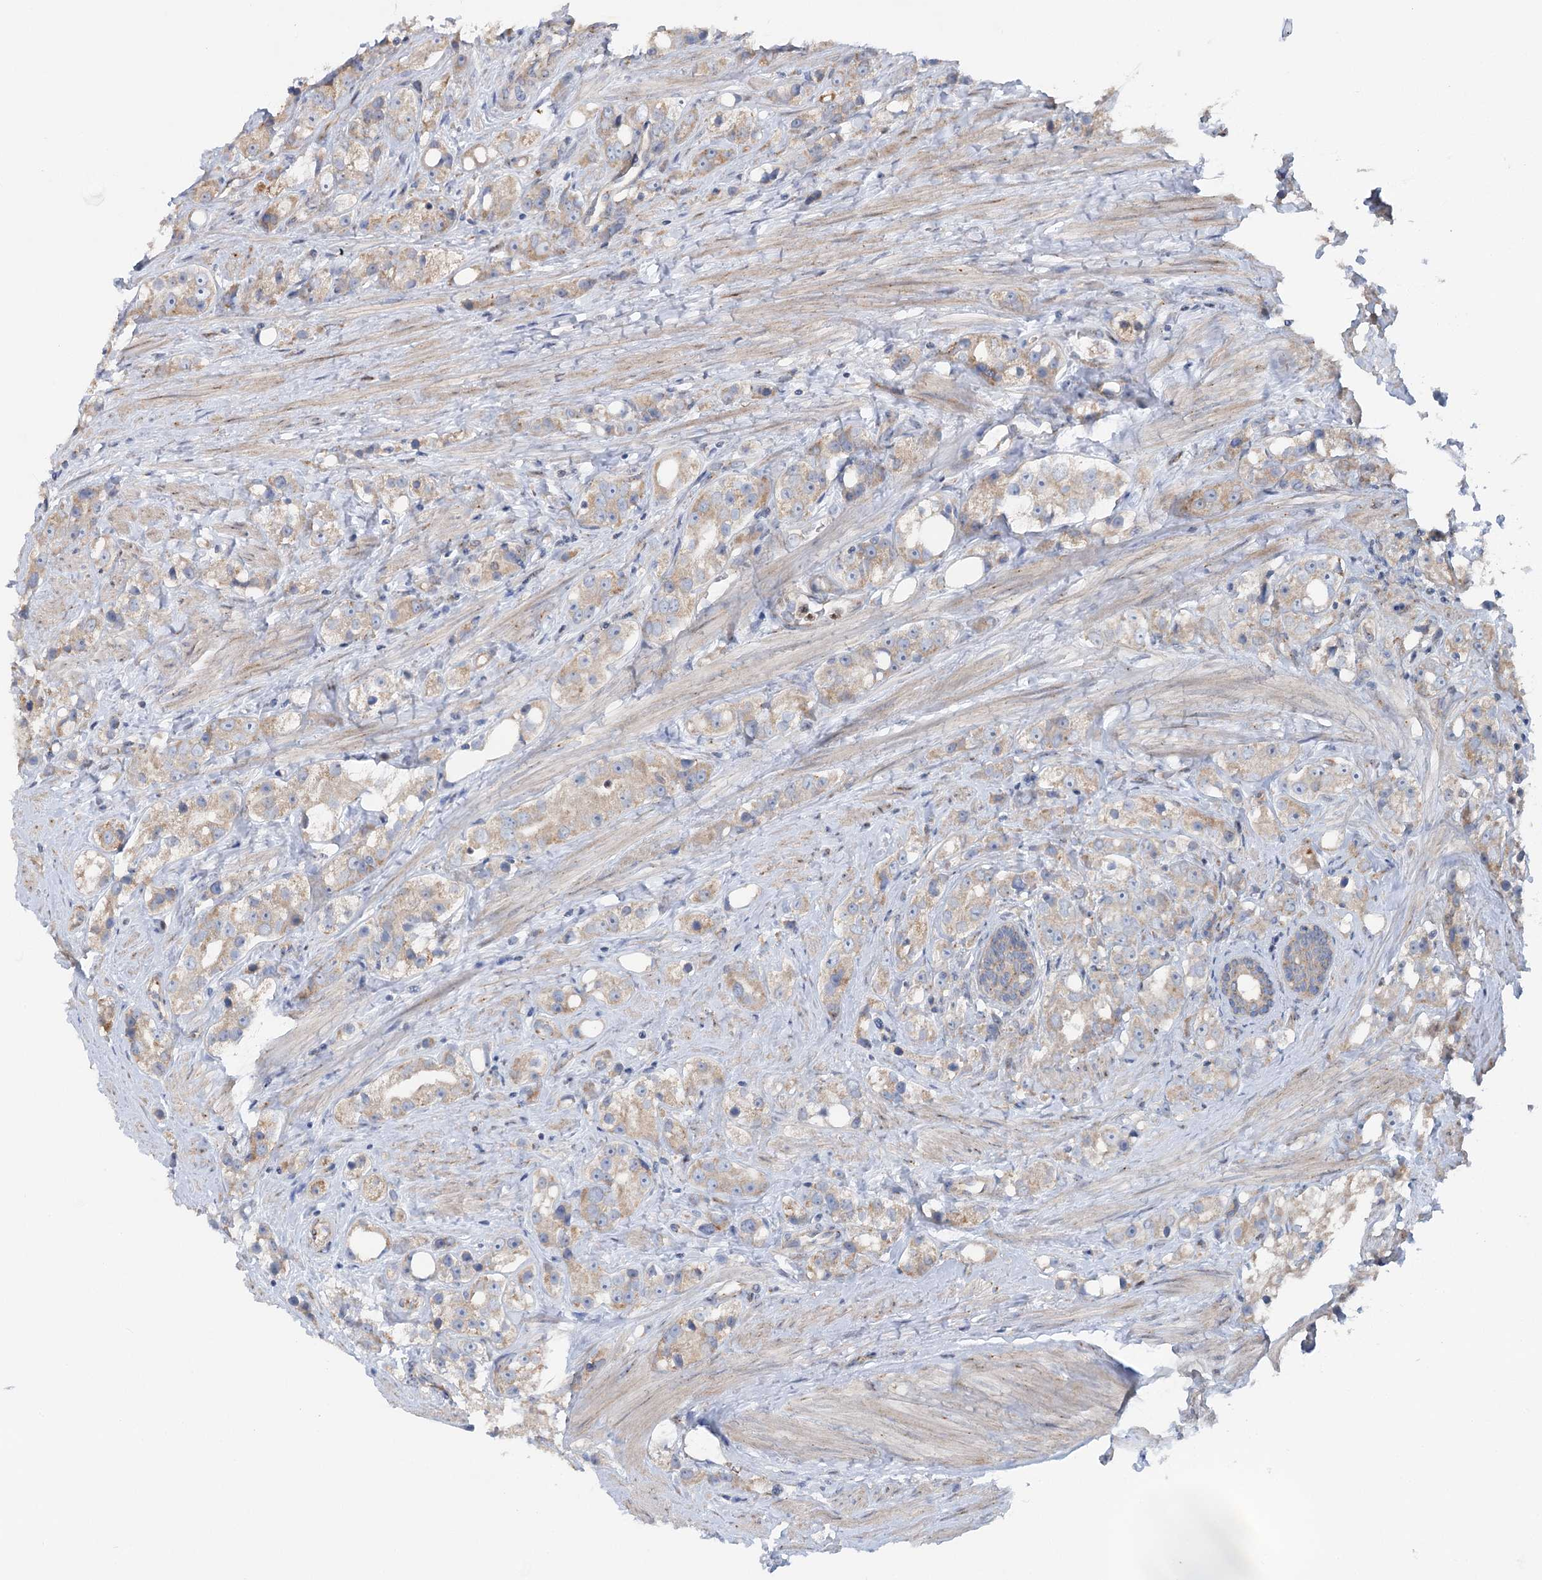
{"staining": {"intensity": "weak", "quantity": ">75%", "location": "cytoplasmic/membranous"}, "tissue": "prostate cancer", "cell_type": "Tumor cells", "image_type": "cancer", "snomed": [{"axis": "morphology", "description": "Adenocarcinoma, NOS"}, {"axis": "topography", "description": "Prostate"}], "caption": "Immunohistochemistry (IHC) of human prostate cancer (adenocarcinoma) demonstrates low levels of weak cytoplasmic/membranous staining in approximately >75% of tumor cells.", "gene": "SCN11A", "patient": {"sex": "male", "age": 79}}